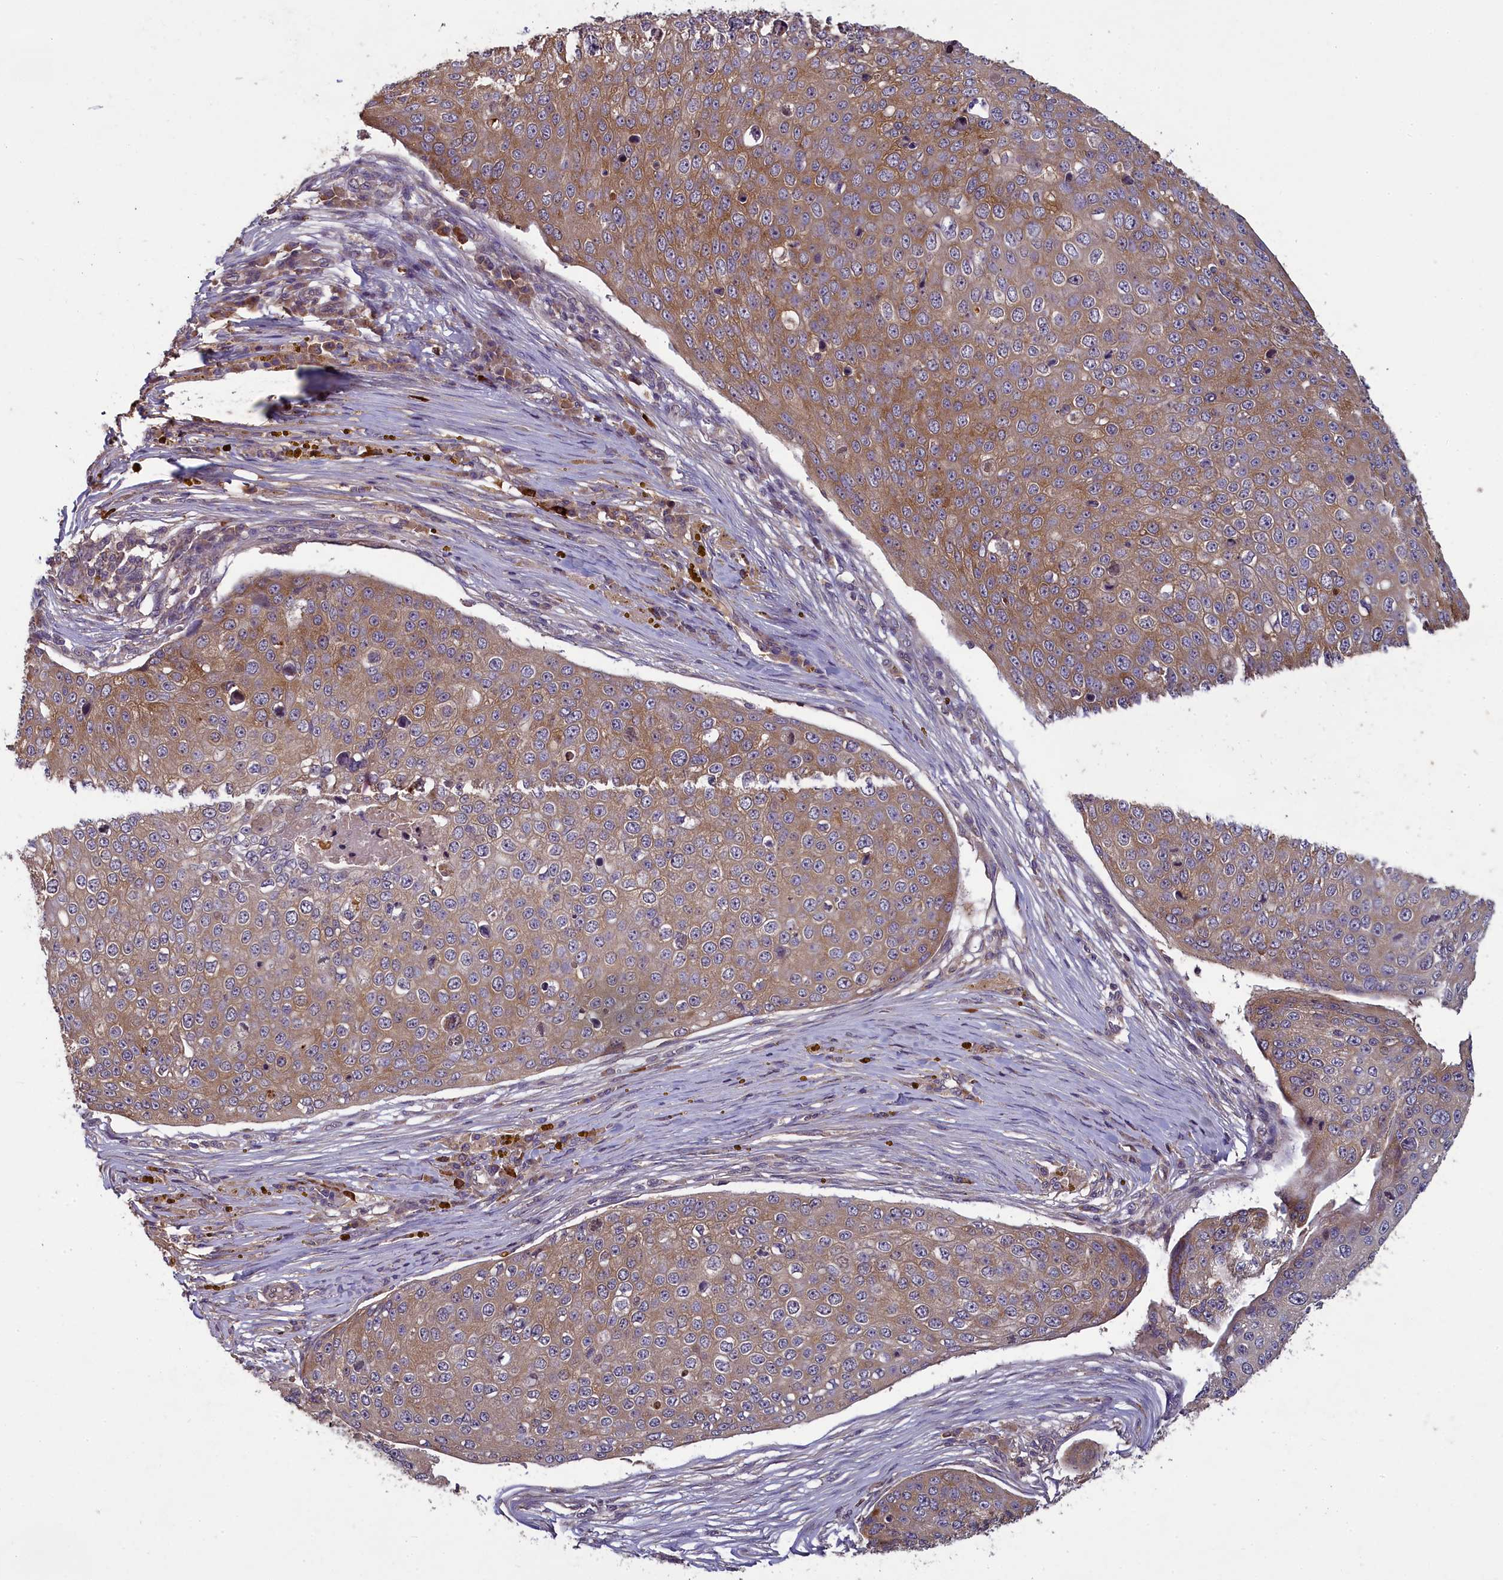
{"staining": {"intensity": "moderate", "quantity": ">75%", "location": "cytoplasmic/membranous"}, "tissue": "skin cancer", "cell_type": "Tumor cells", "image_type": "cancer", "snomed": [{"axis": "morphology", "description": "Squamous cell carcinoma, NOS"}, {"axis": "topography", "description": "Skin"}], "caption": "Immunohistochemical staining of human skin squamous cell carcinoma demonstrates medium levels of moderate cytoplasmic/membranous protein positivity in approximately >75% of tumor cells.", "gene": "NUDT6", "patient": {"sex": "male", "age": 71}}